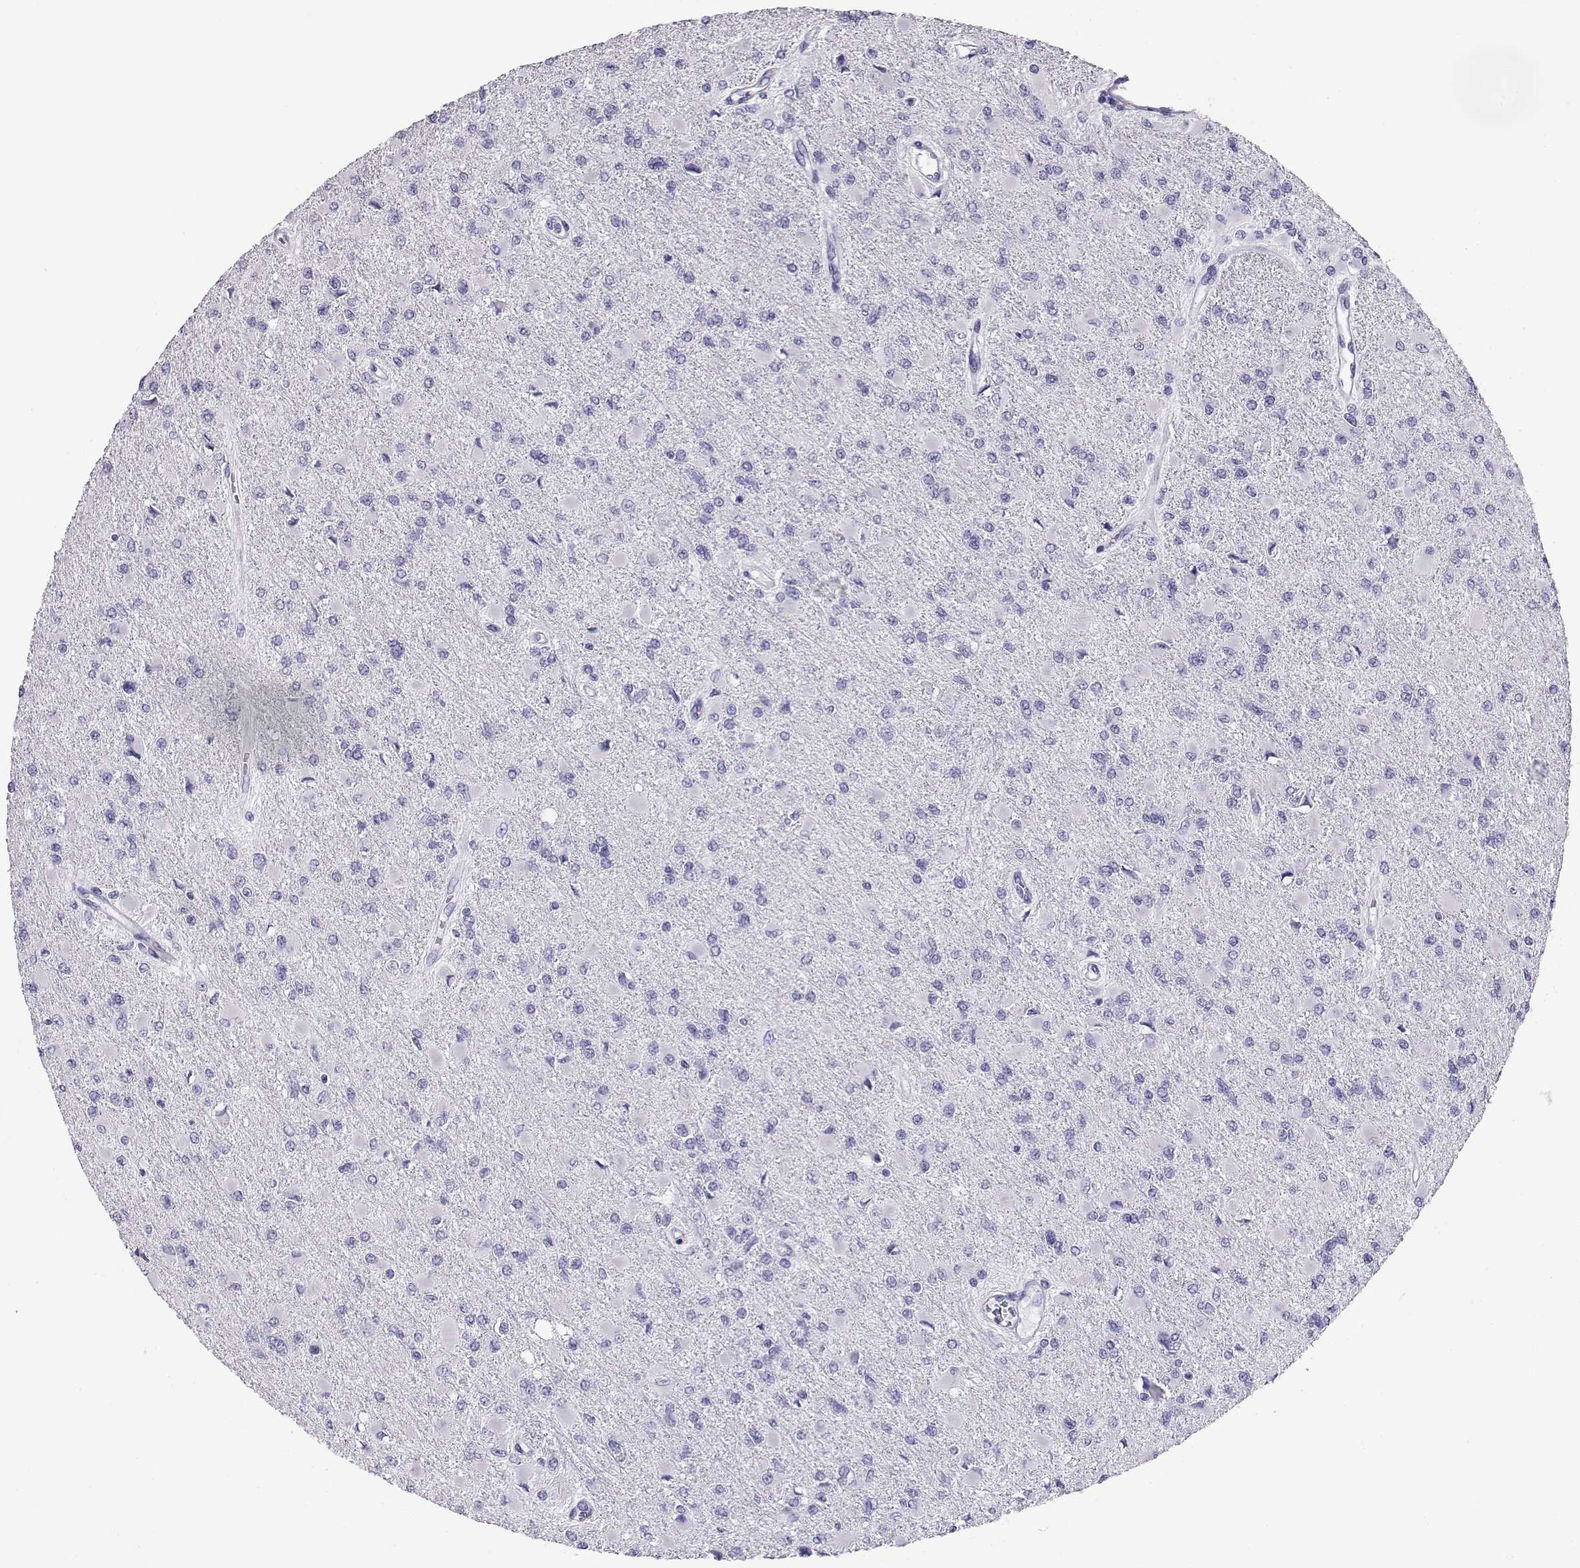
{"staining": {"intensity": "negative", "quantity": "none", "location": "none"}, "tissue": "glioma", "cell_type": "Tumor cells", "image_type": "cancer", "snomed": [{"axis": "morphology", "description": "Glioma, malignant, High grade"}, {"axis": "topography", "description": "Cerebral cortex"}], "caption": "Histopathology image shows no protein expression in tumor cells of malignant high-grade glioma tissue. The staining was performed using DAB to visualize the protein expression in brown, while the nuclei were stained in blue with hematoxylin (Magnification: 20x).", "gene": "CRX", "patient": {"sex": "female", "age": 36}}